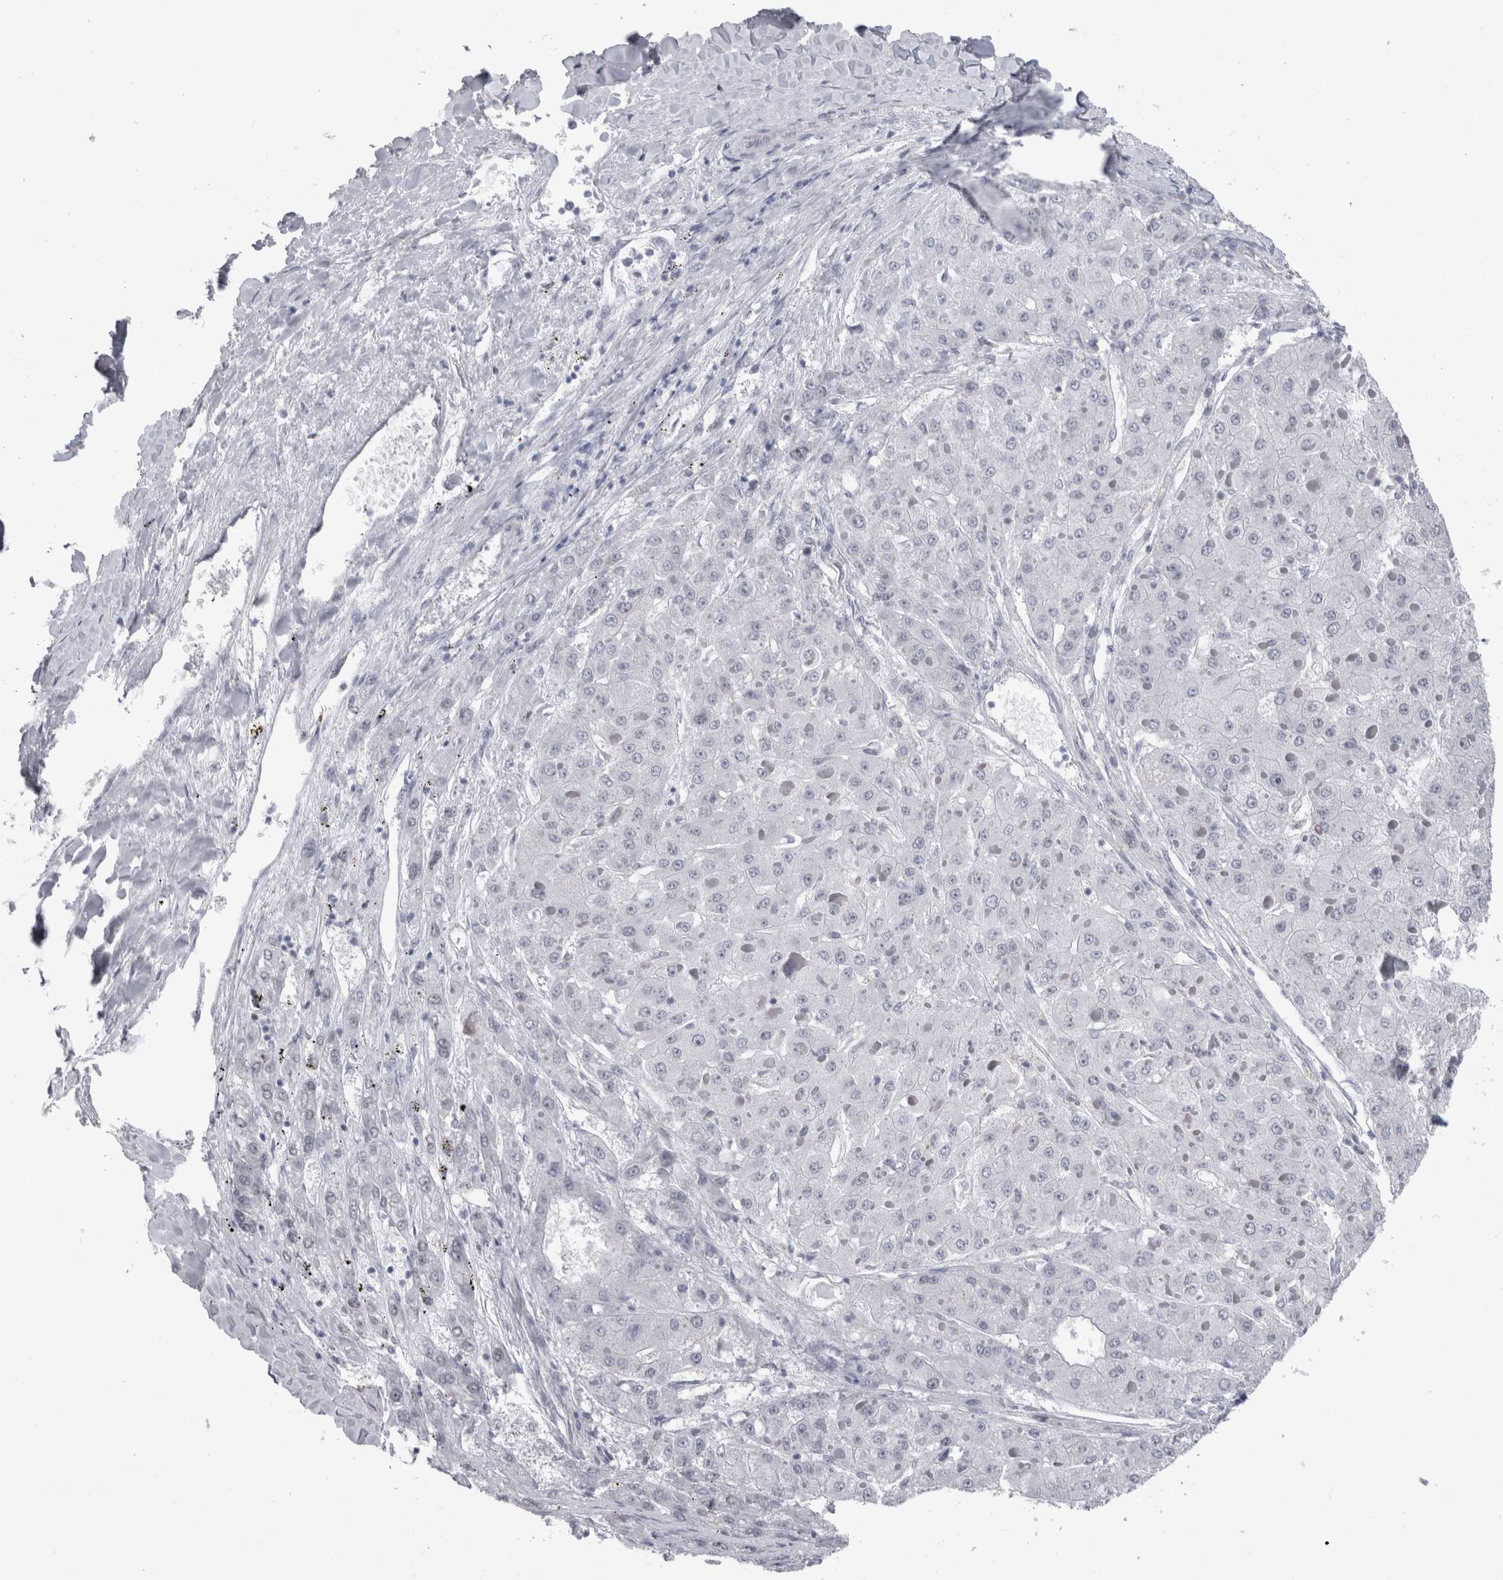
{"staining": {"intensity": "negative", "quantity": "none", "location": "none"}, "tissue": "liver cancer", "cell_type": "Tumor cells", "image_type": "cancer", "snomed": [{"axis": "morphology", "description": "Carcinoma, Hepatocellular, NOS"}, {"axis": "topography", "description": "Liver"}], "caption": "The micrograph displays no staining of tumor cells in hepatocellular carcinoma (liver).", "gene": "ACOT7", "patient": {"sex": "female", "age": 73}}